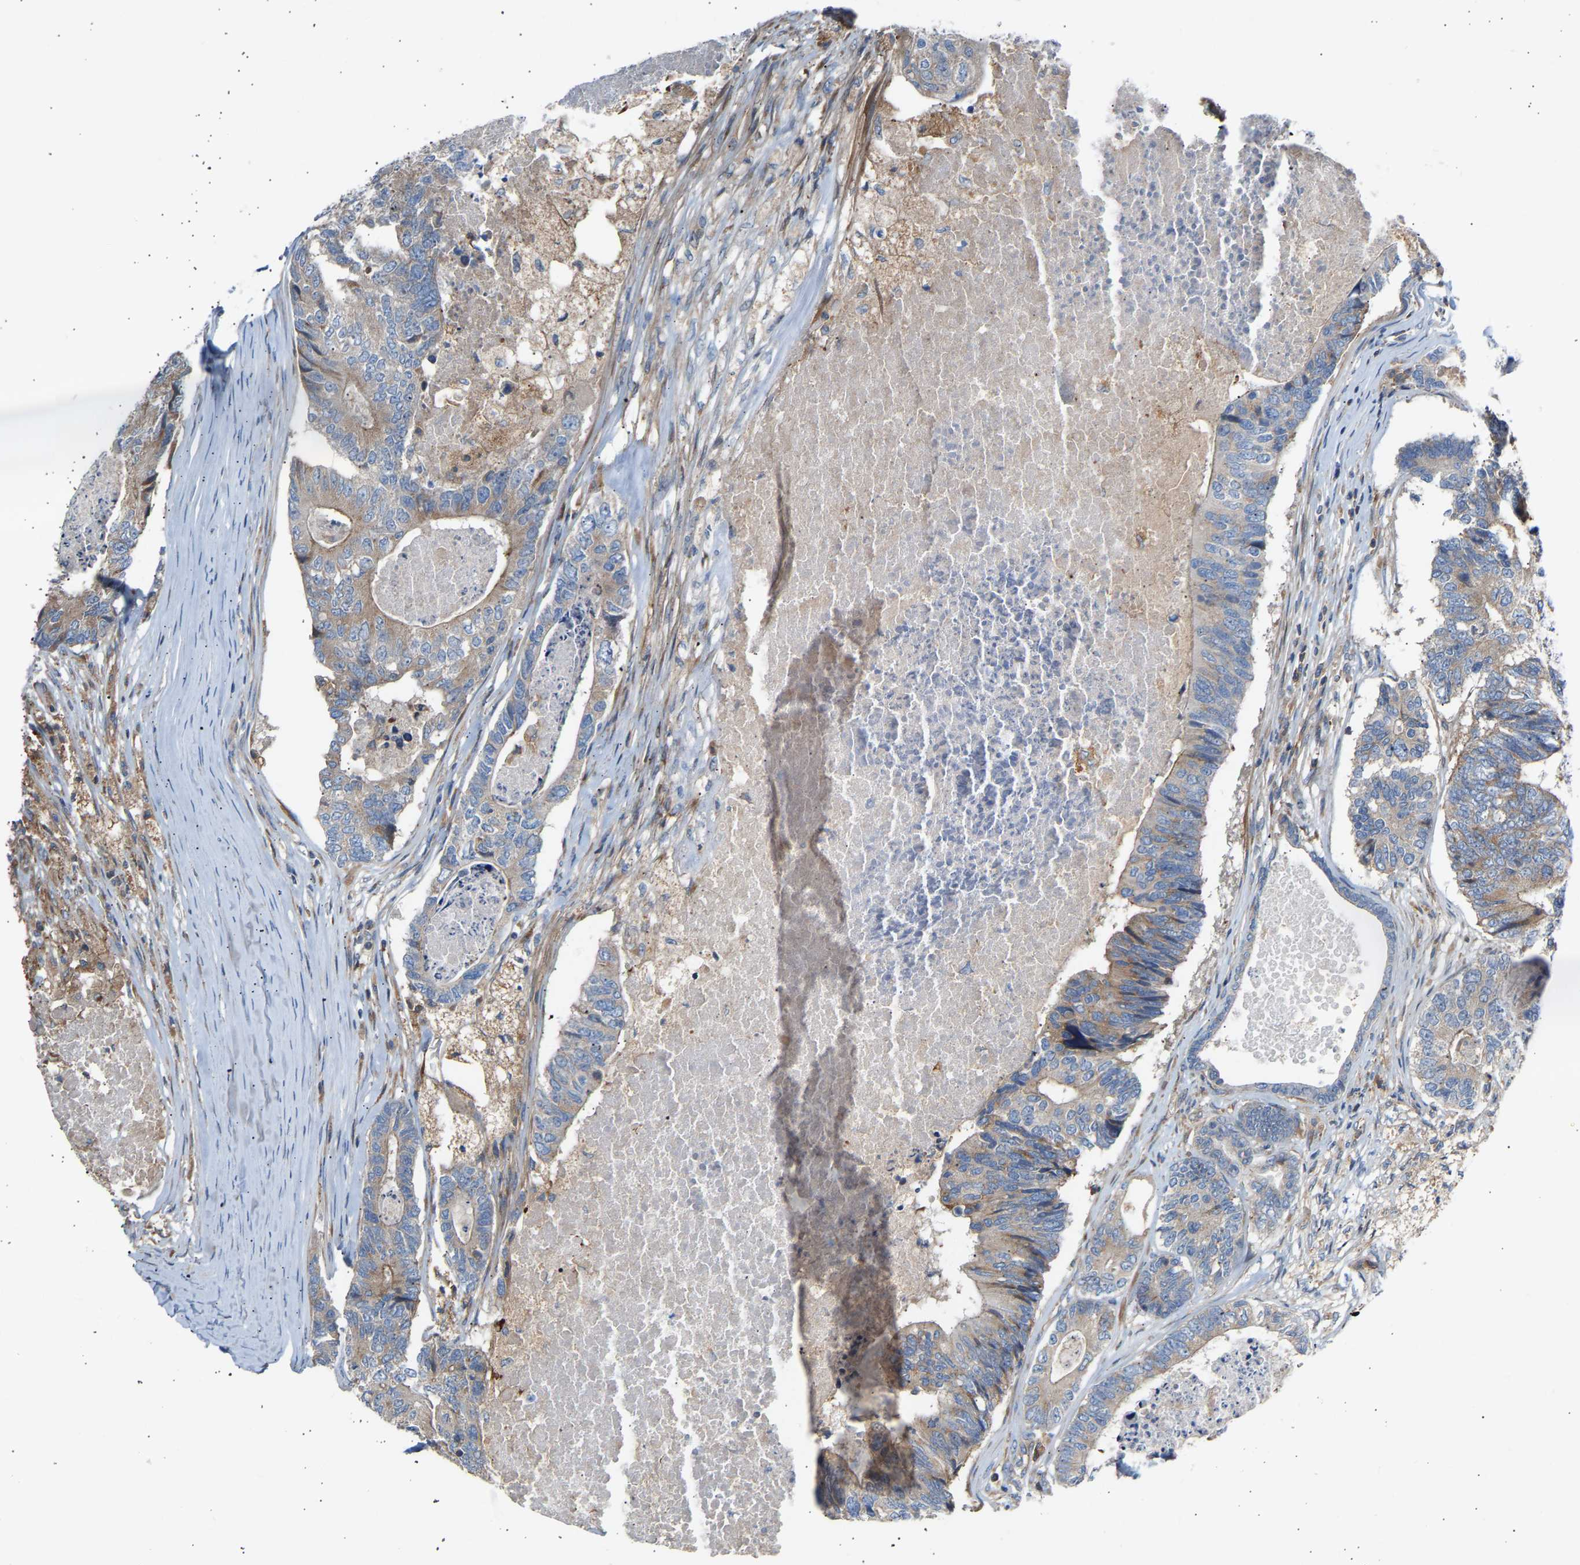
{"staining": {"intensity": "moderate", "quantity": ">75%", "location": "cytoplasmic/membranous"}, "tissue": "colorectal cancer", "cell_type": "Tumor cells", "image_type": "cancer", "snomed": [{"axis": "morphology", "description": "Adenocarcinoma, NOS"}, {"axis": "topography", "description": "Colon"}], "caption": "Immunohistochemical staining of colorectal adenocarcinoma demonstrates medium levels of moderate cytoplasmic/membranous expression in approximately >75% of tumor cells. The protein is stained brown, and the nuclei are stained in blue (DAB (3,3'-diaminobenzidine) IHC with brightfield microscopy, high magnification).", "gene": "GCN1", "patient": {"sex": "female", "age": 67}}